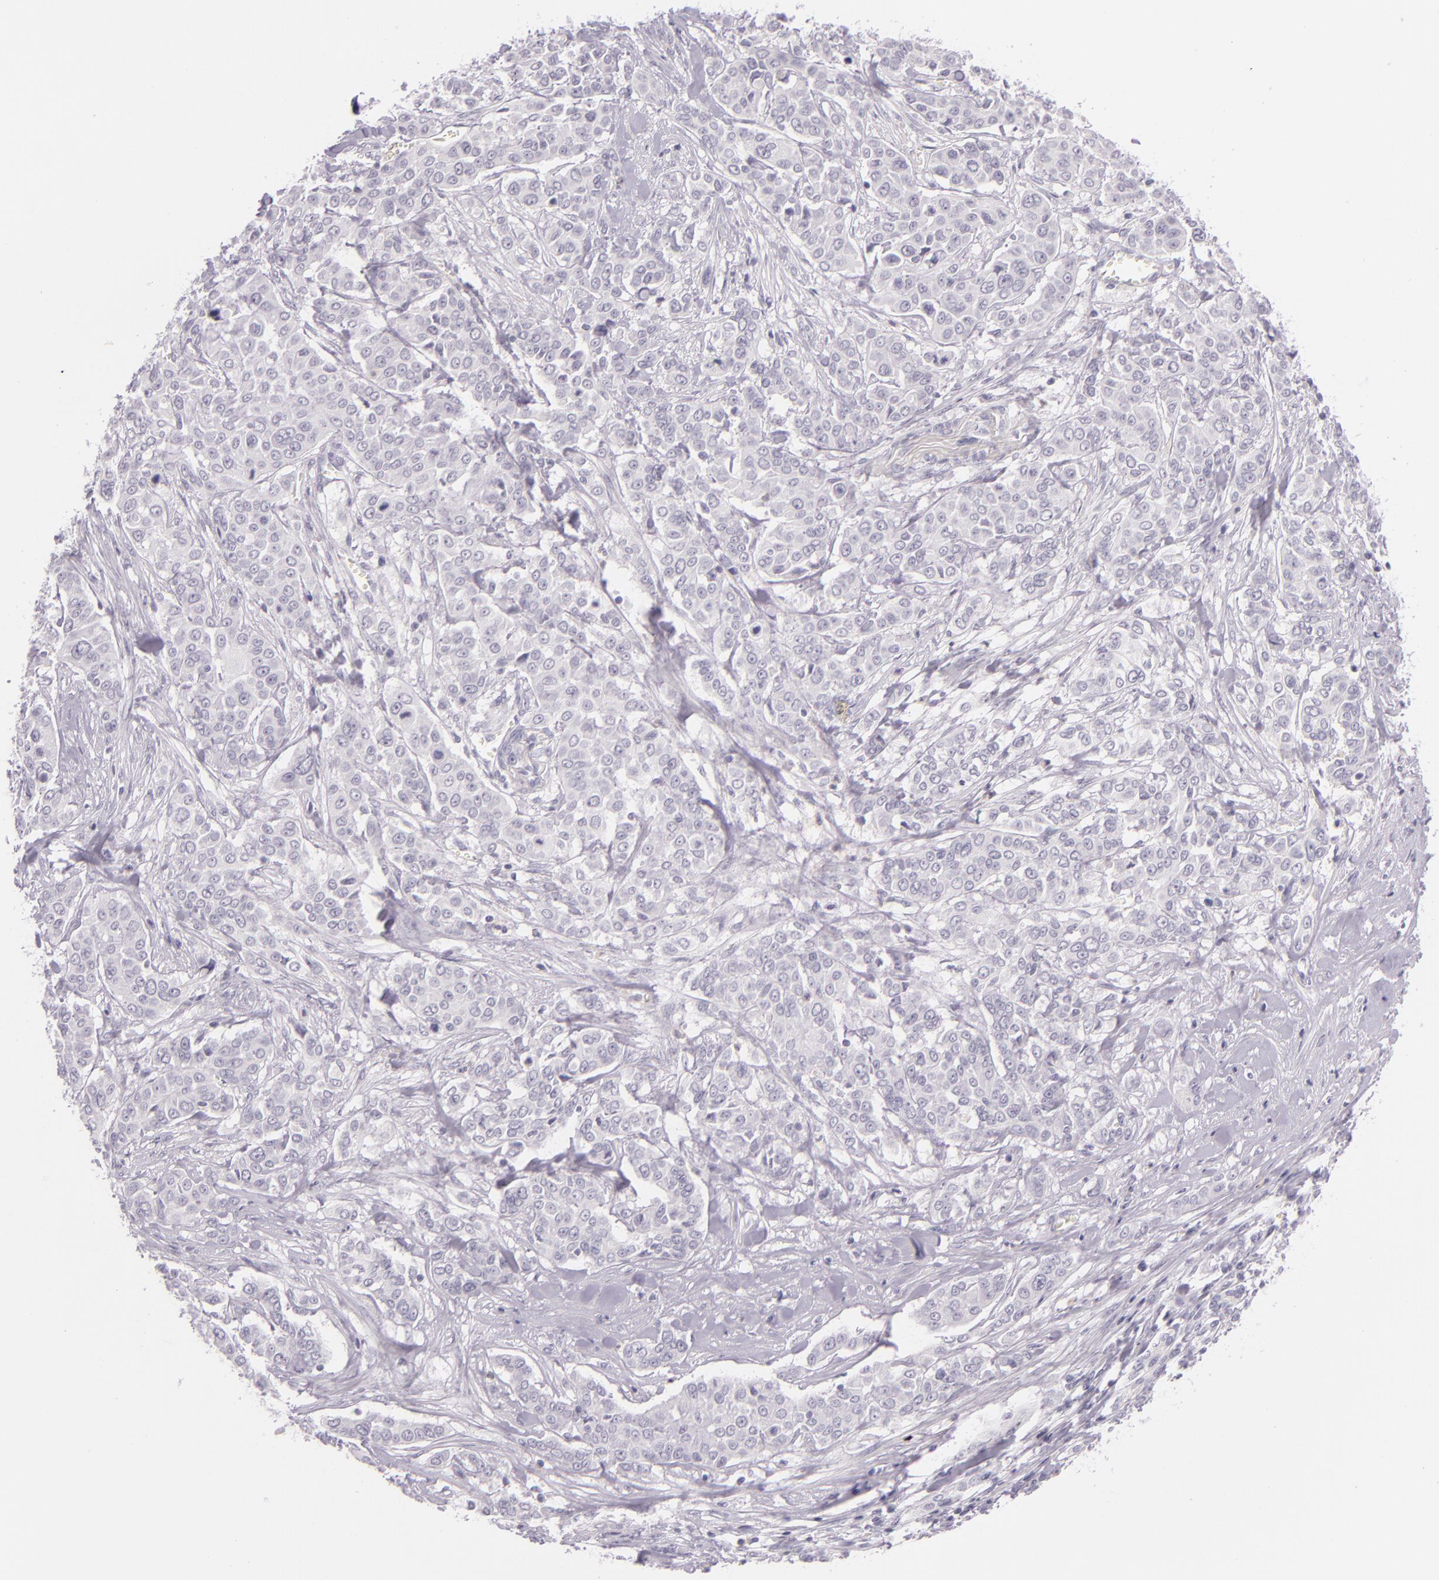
{"staining": {"intensity": "negative", "quantity": "none", "location": "none"}, "tissue": "pancreatic cancer", "cell_type": "Tumor cells", "image_type": "cancer", "snomed": [{"axis": "morphology", "description": "Adenocarcinoma, NOS"}, {"axis": "topography", "description": "Pancreas"}], "caption": "This histopathology image is of pancreatic adenocarcinoma stained with IHC to label a protein in brown with the nuclei are counter-stained blue. There is no expression in tumor cells. (DAB (3,3'-diaminobenzidine) immunohistochemistry visualized using brightfield microscopy, high magnification).", "gene": "CBS", "patient": {"sex": "female", "age": 52}}